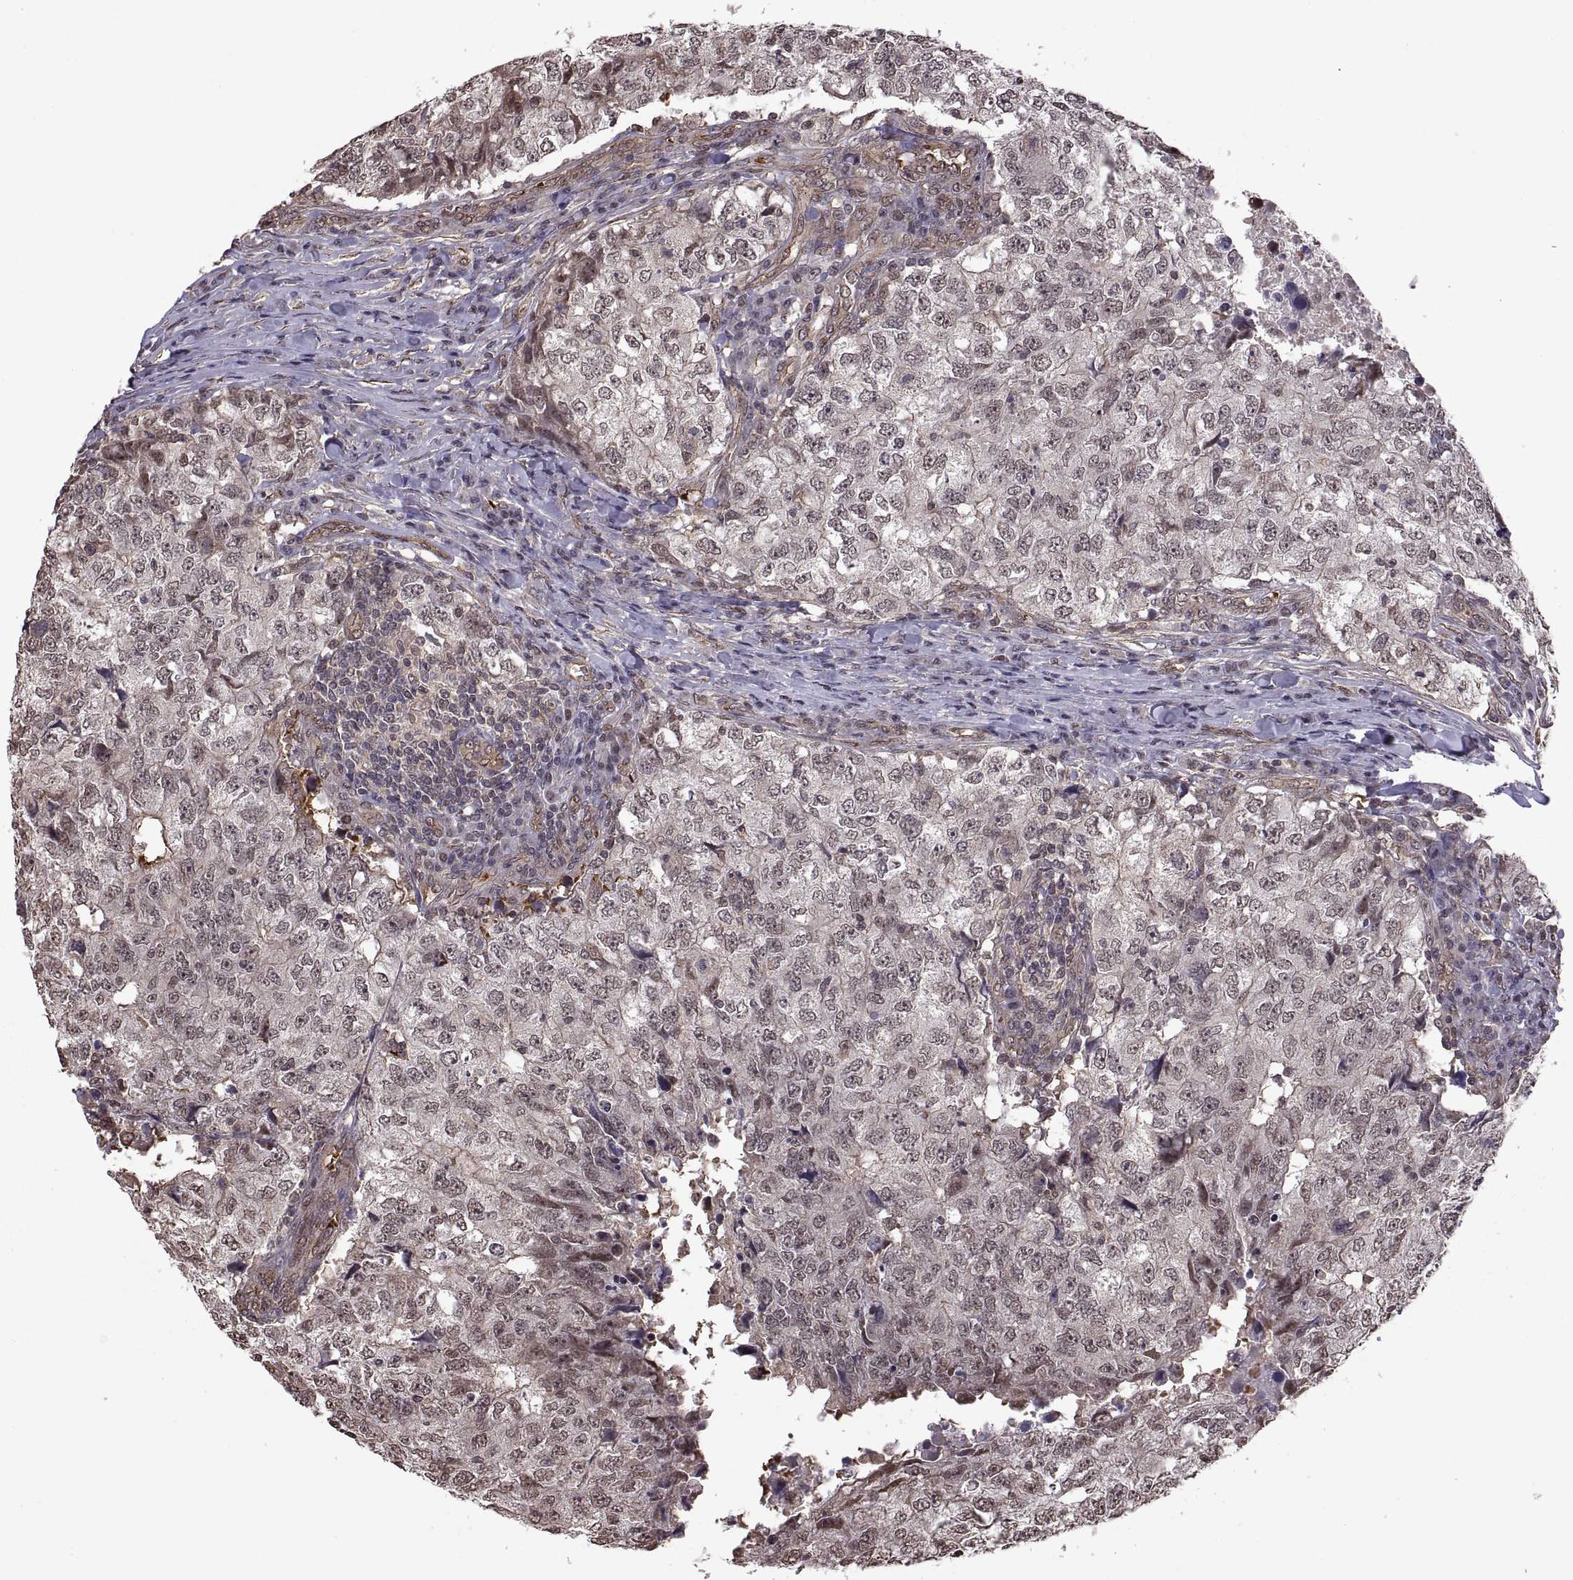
{"staining": {"intensity": "weak", "quantity": "<25%", "location": "nuclear"}, "tissue": "breast cancer", "cell_type": "Tumor cells", "image_type": "cancer", "snomed": [{"axis": "morphology", "description": "Duct carcinoma"}, {"axis": "topography", "description": "Breast"}], "caption": "Immunohistochemistry image of neoplastic tissue: breast intraductal carcinoma stained with DAB demonstrates no significant protein staining in tumor cells.", "gene": "ARRB1", "patient": {"sex": "female", "age": 30}}